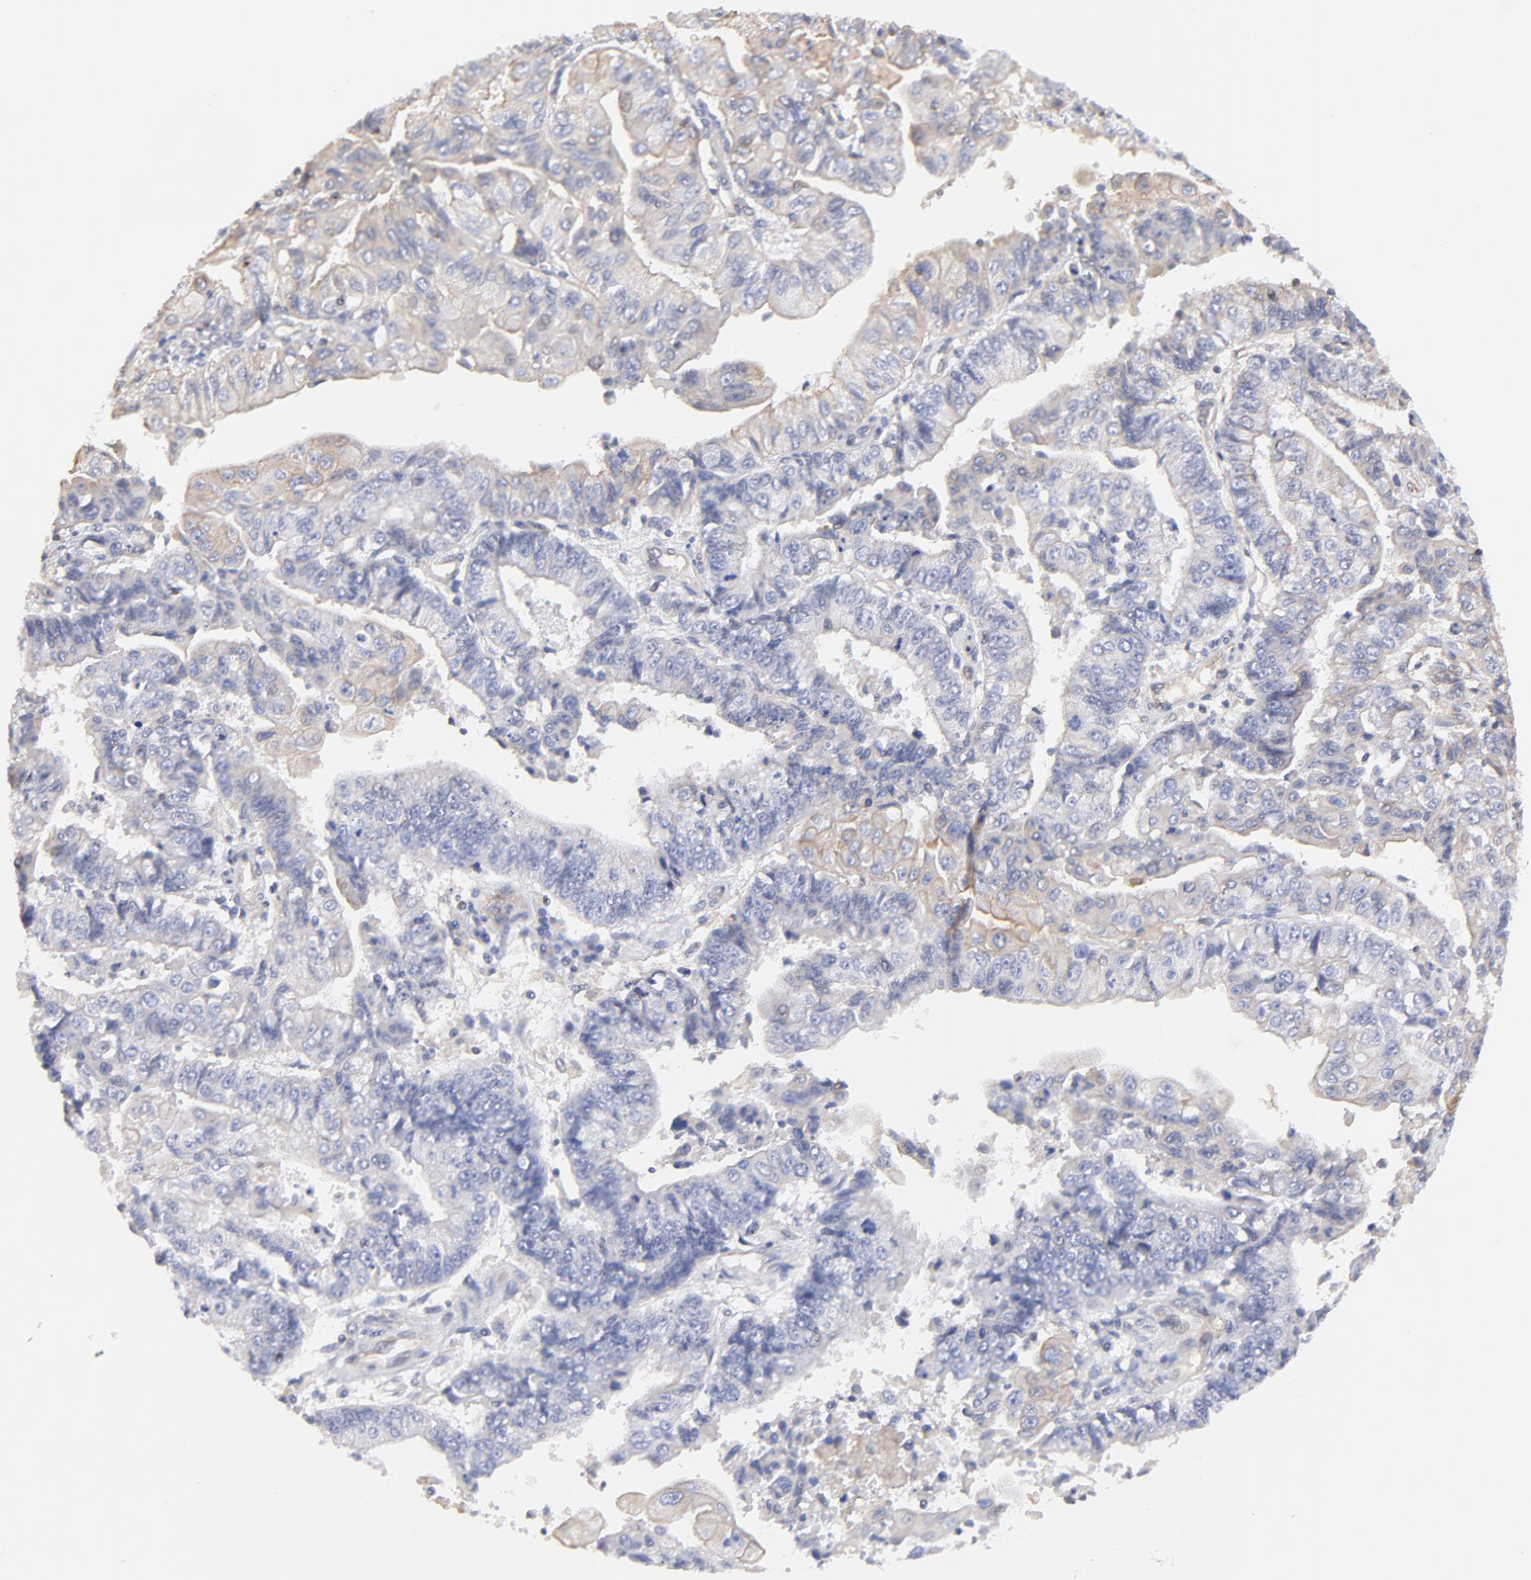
{"staining": {"intensity": "weak", "quantity": "<25%", "location": "cytoplasmic/membranous"}, "tissue": "endometrial cancer", "cell_type": "Tumor cells", "image_type": "cancer", "snomed": [{"axis": "morphology", "description": "Adenocarcinoma, NOS"}, {"axis": "topography", "description": "Endometrium"}], "caption": "IHC of human adenocarcinoma (endometrial) shows no positivity in tumor cells. (Stains: DAB (3,3'-diaminobenzidine) IHC with hematoxylin counter stain, Microscopy: brightfield microscopy at high magnification).", "gene": "LRCH2", "patient": {"sex": "female", "age": 75}}